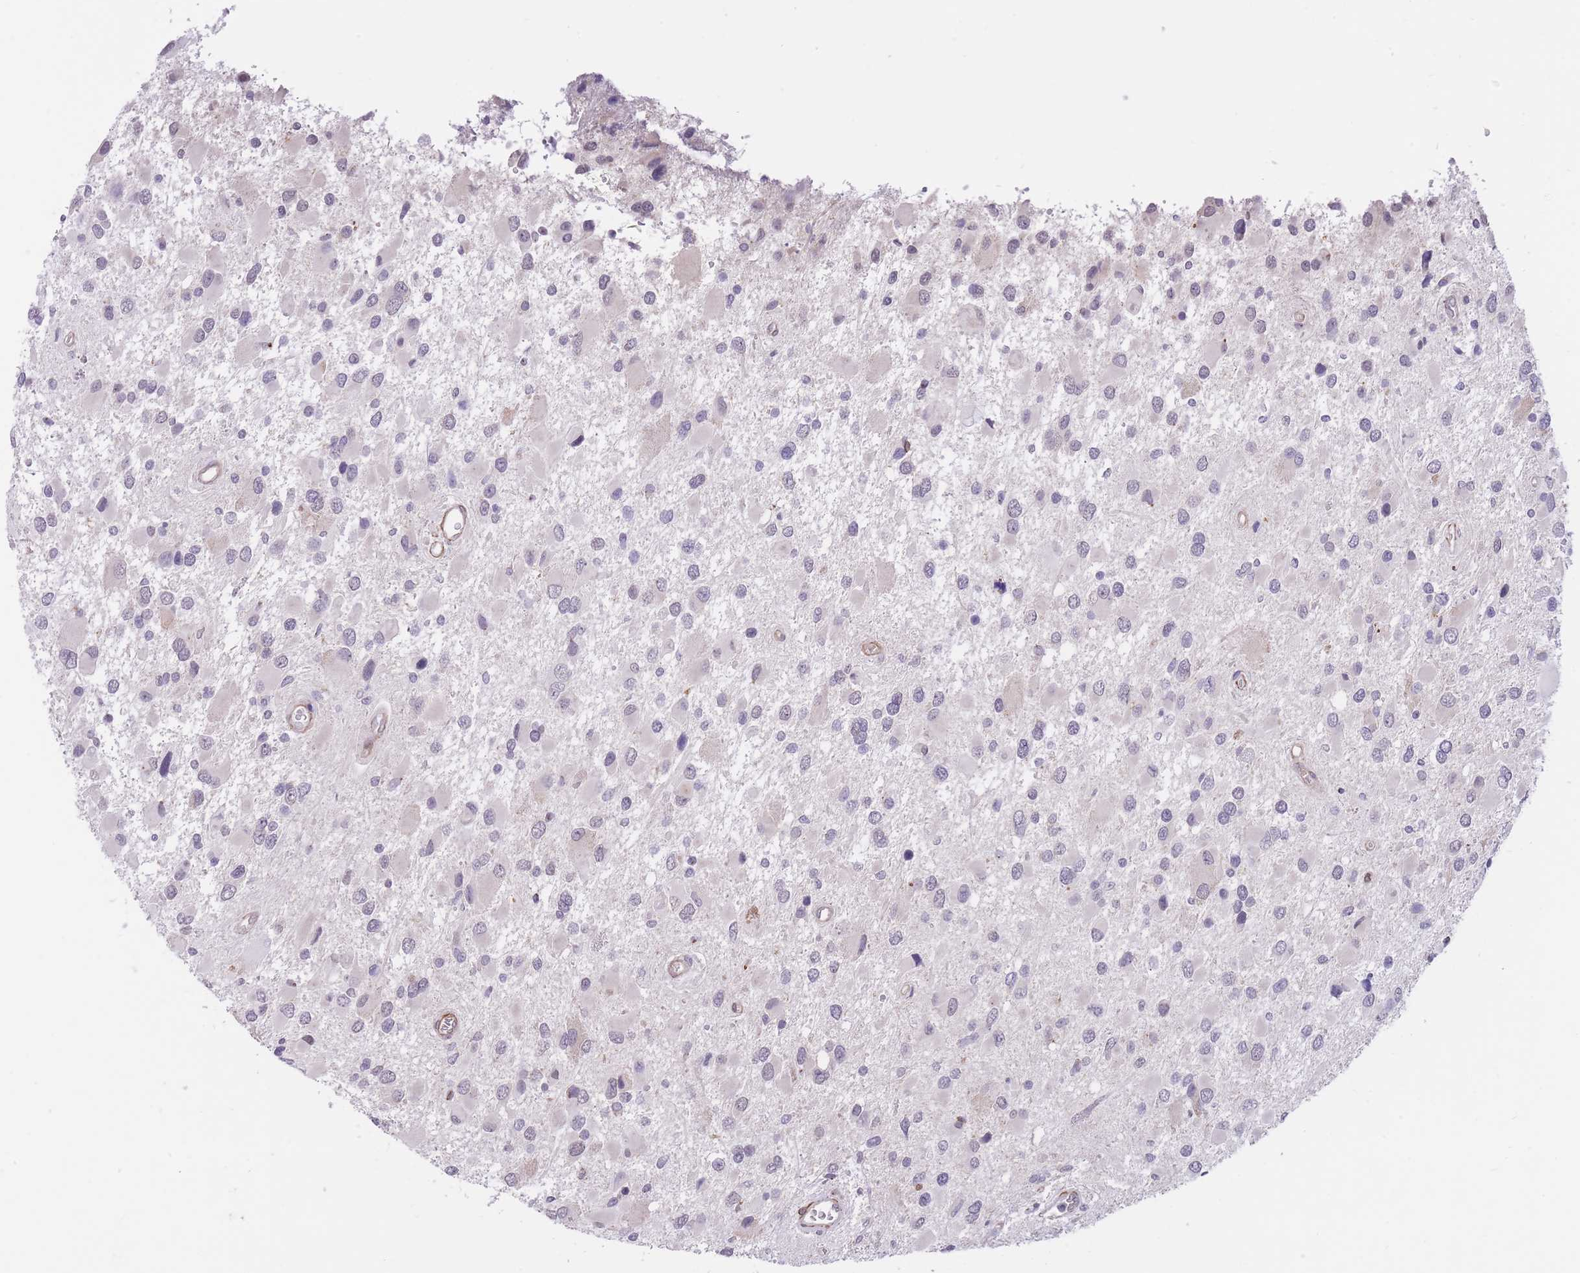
{"staining": {"intensity": "negative", "quantity": "none", "location": "none"}, "tissue": "glioma", "cell_type": "Tumor cells", "image_type": "cancer", "snomed": [{"axis": "morphology", "description": "Glioma, malignant, High grade"}, {"axis": "topography", "description": "Brain"}], "caption": "Tumor cells show no significant positivity in high-grade glioma (malignant).", "gene": "QTRT1", "patient": {"sex": "male", "age": 53}}